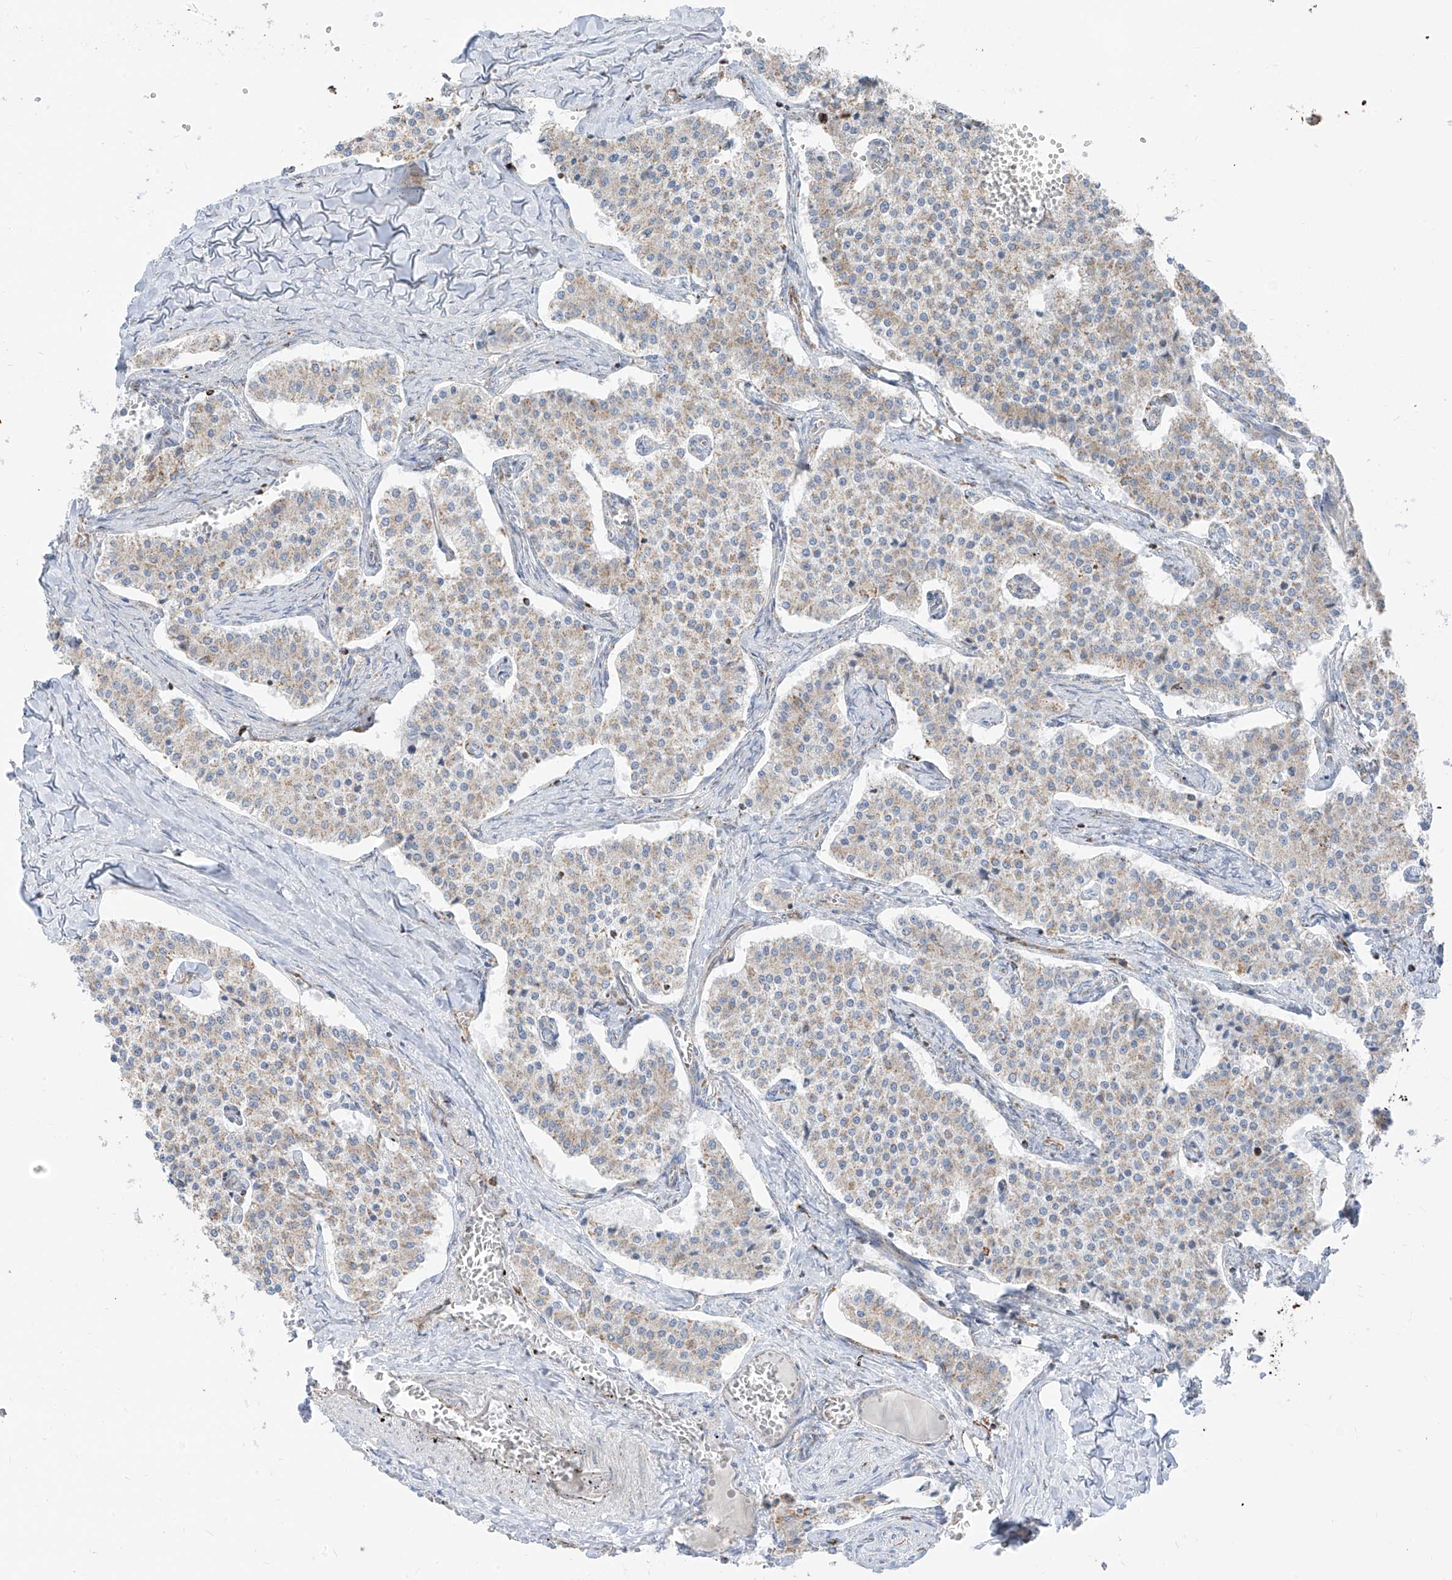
{"staining": {"intensity": "weak", "quantity": "<25%", "location": "cytoplasmic/membranous"}, "tissue": "carcinoid", "cell_type": "Tumor cells", "image_type": "cancer", "snomed": [{"axis": "morphology", "description": "Carcinoid, malignant, NOS"}, {"axis": "topography", "description": "Colon"}], "caption": "This is a histopathology image of immunohistochemistry (IHC) staining of carcinoid, which shows no positivity in tumor cells.", "gene": "ETHE1", "patient": {"sex": "female", "age": 52}}